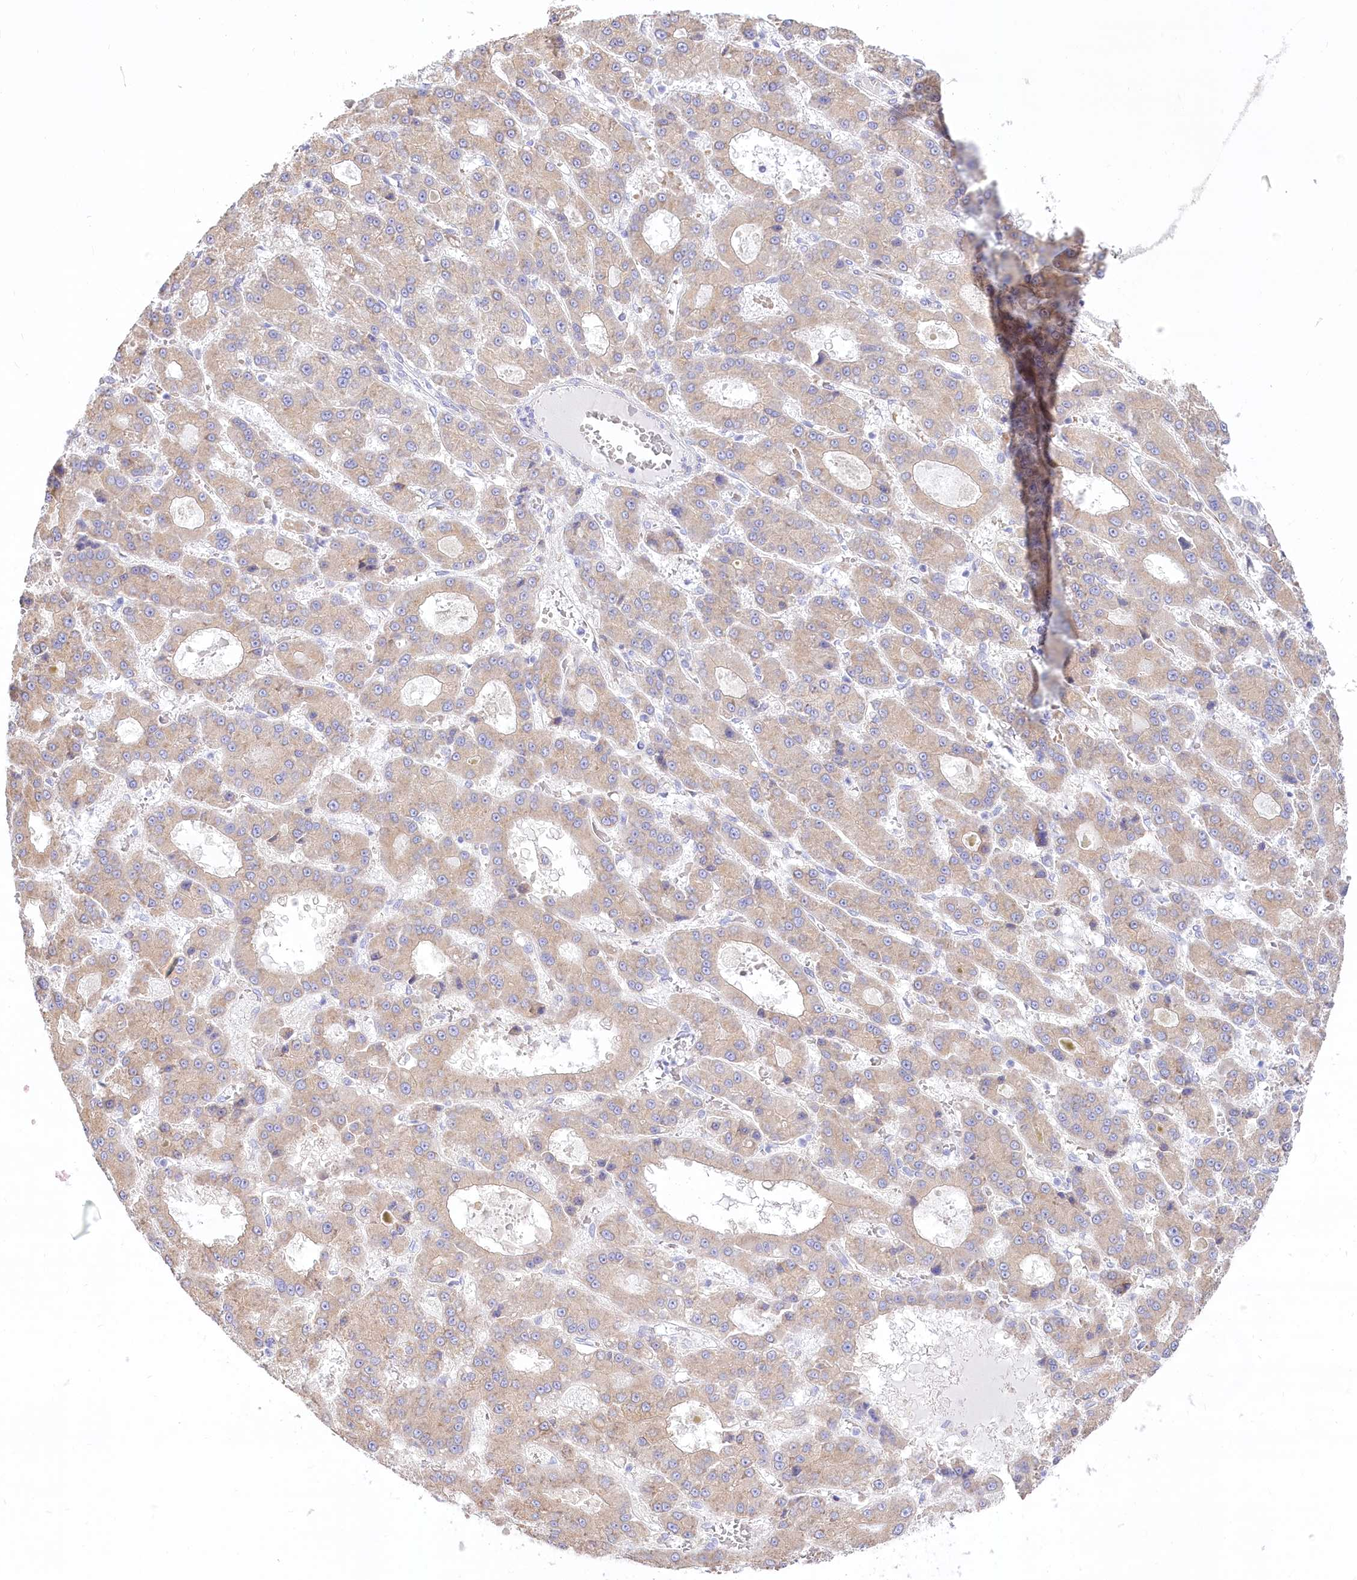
{"staining": {"intensity": "negative", "quantity": "none", "location": "none"}, "tissue": "liver cancer", "cell_type": "Tumor cells", "image_type": "cancer", "snomed": [{"axis": "morphology", "description": "Carcinoma, Hepatocellular, NOS"}, {"axis": "topography", "description": "Liver"}], "caption": "Micrograph shows no protein staining in tumor cells of hepatocellular carcinoma (liver) tissue.", "gene": "STT3B", "patient": {"sex": "male", "age": 70}}